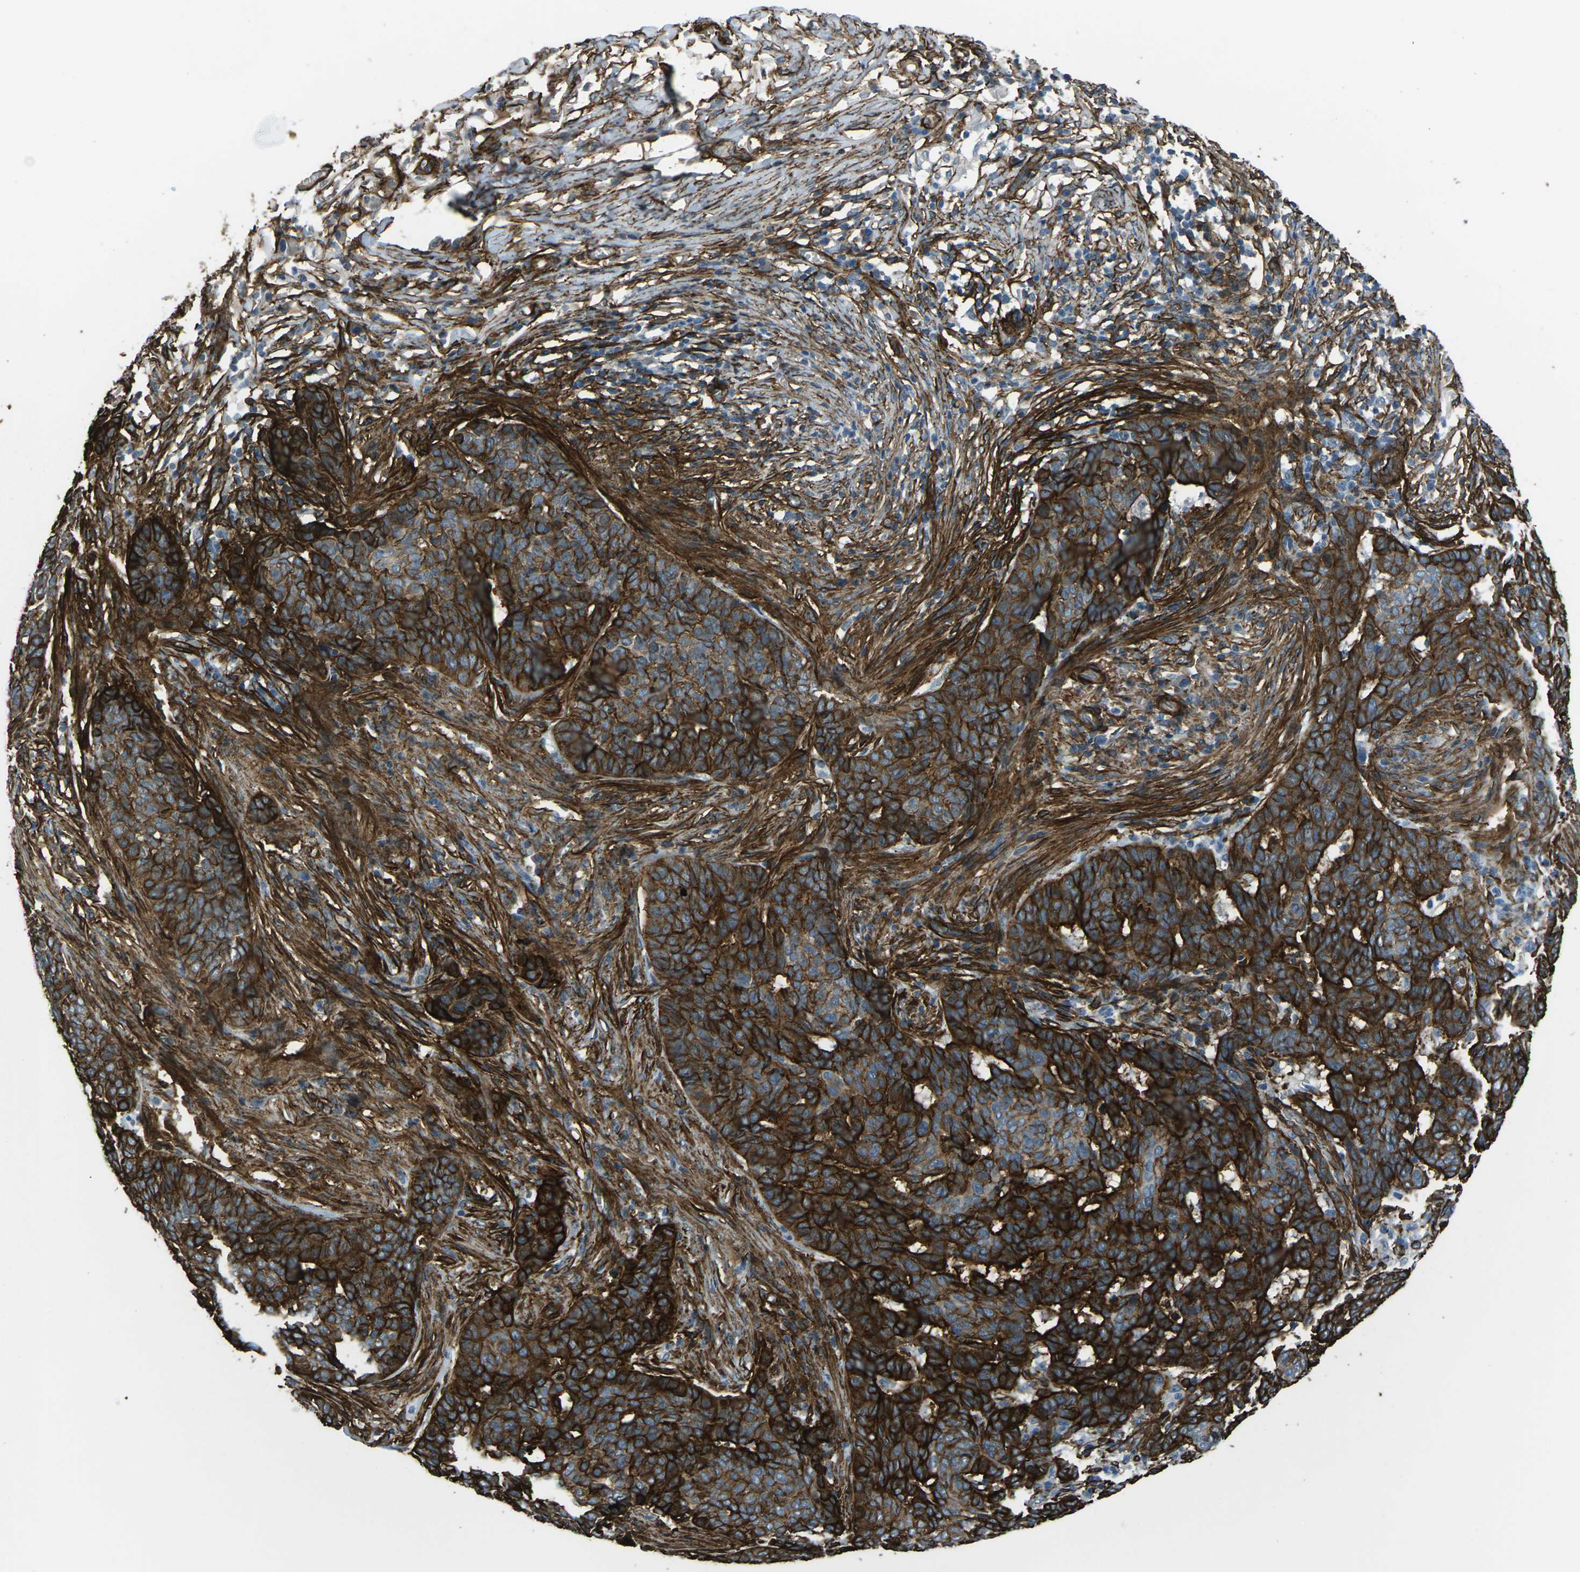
{"staining": {"intensity": "strong", "quantity": ">75%", "location": "cytoplasmic/membranous"}, "tissue": "skin cancer", "cell_type": "Tumor cells", "image_type": "cancer", "snomed": [{"axis": "morphology", "description": "Basal cell carcinoma"}, {"axis": "topography", "description": "Skin"}], "caption": "Skin basal cell carcinoma stained for a protein (brown) shows strong cytoplasmic/membranous positive staining in approximately >75% of tumor cells.", "gene": "GRAMD1C", "patient": {"sex": "male", "age": 85}}